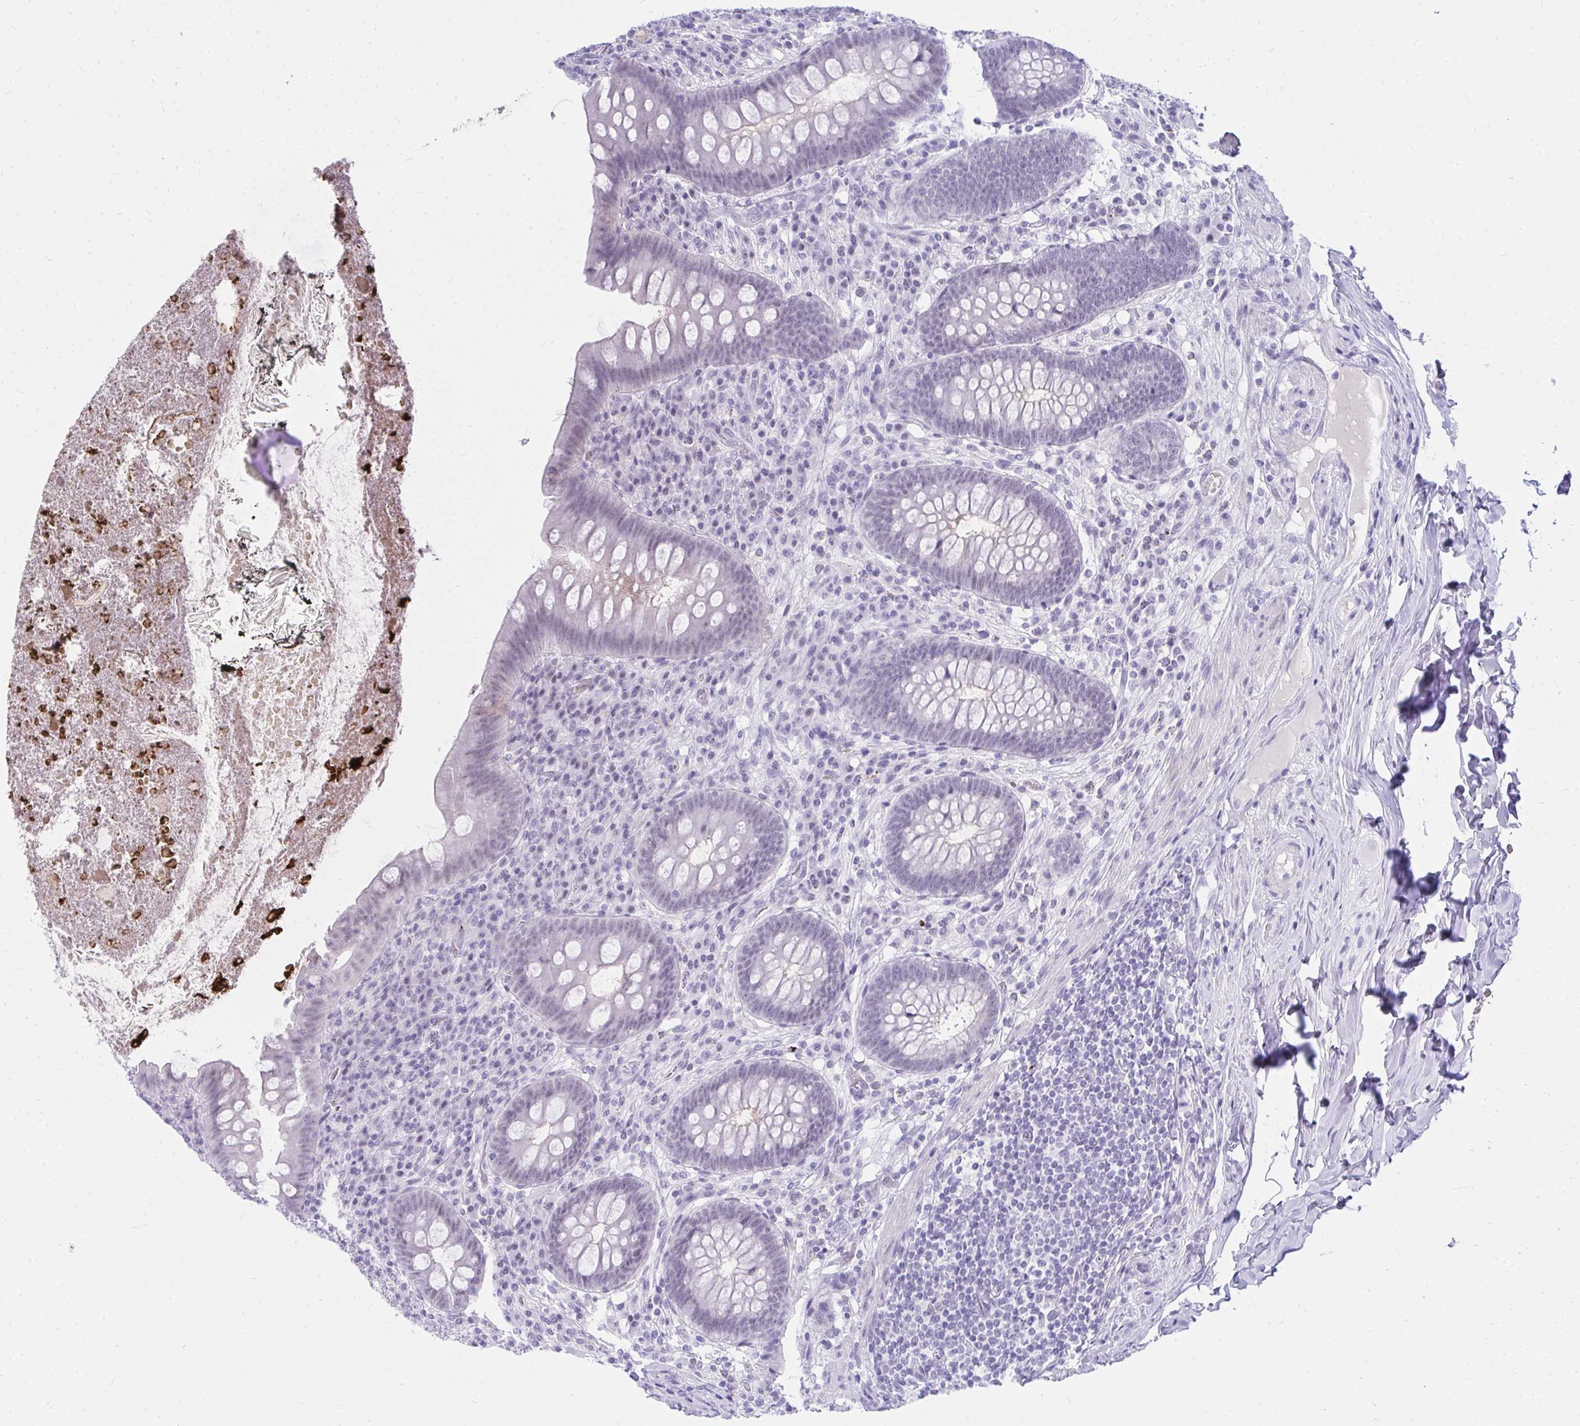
{"staining": {"intensity": "negative", "quantity": "none", "location": "none"}, "tissue": "appendix", "cell_type": "Glandular cells", "image_type": "normal", "snomed": [{"axis": "morphology", "description": "Normal tissue, NOS"}, {"axis": "topography", "description": "Appendix"}], "caption": "High power microscopy micrograph of an IHC histopathology image of benign appendix, revealing no significant positivity in glandular cells.", "gene": "OR5F1", "patient": {"sex": "male", "age": 71}}